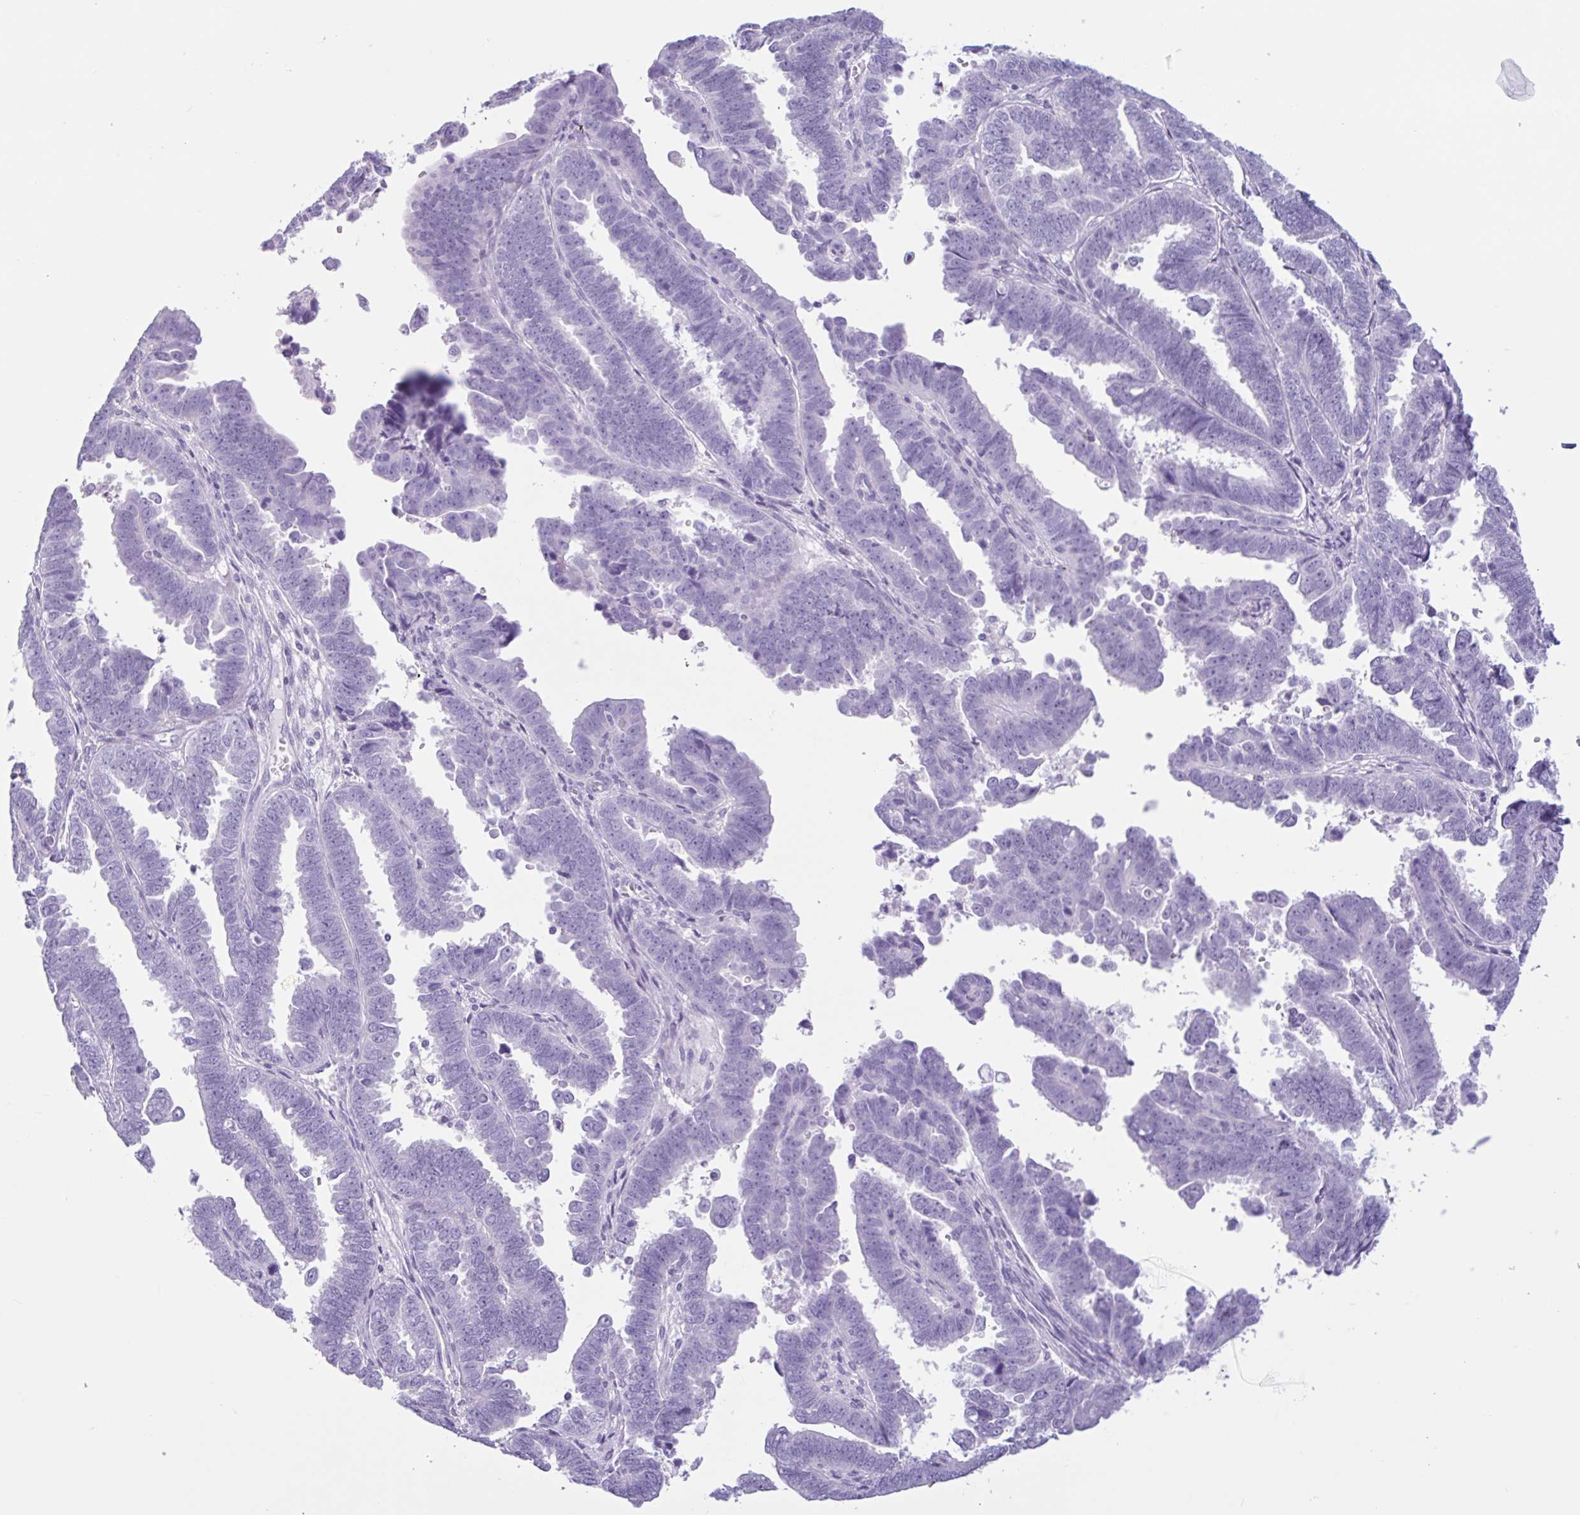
{"staining": {"intensity": "negative", "quantity": "none", "location": "none"}, "tissue": "endometrial cancer", "cell_type": "Tumor cells", "image_type": "cancer", "snomed": [{"axis": "morphology", "description": "Adenocarcinoma, NOS"}, {"axis": "topography", "description": "Endometrium"}], "caption": "There is no significant expression in tumor cells of endometrial adenocarcinoma. (DAB immunohistochemistry (IHC) with hematoxylin counter stain).", "gene": "CTSE", "patient": {"sex": "female", "age": 75}}